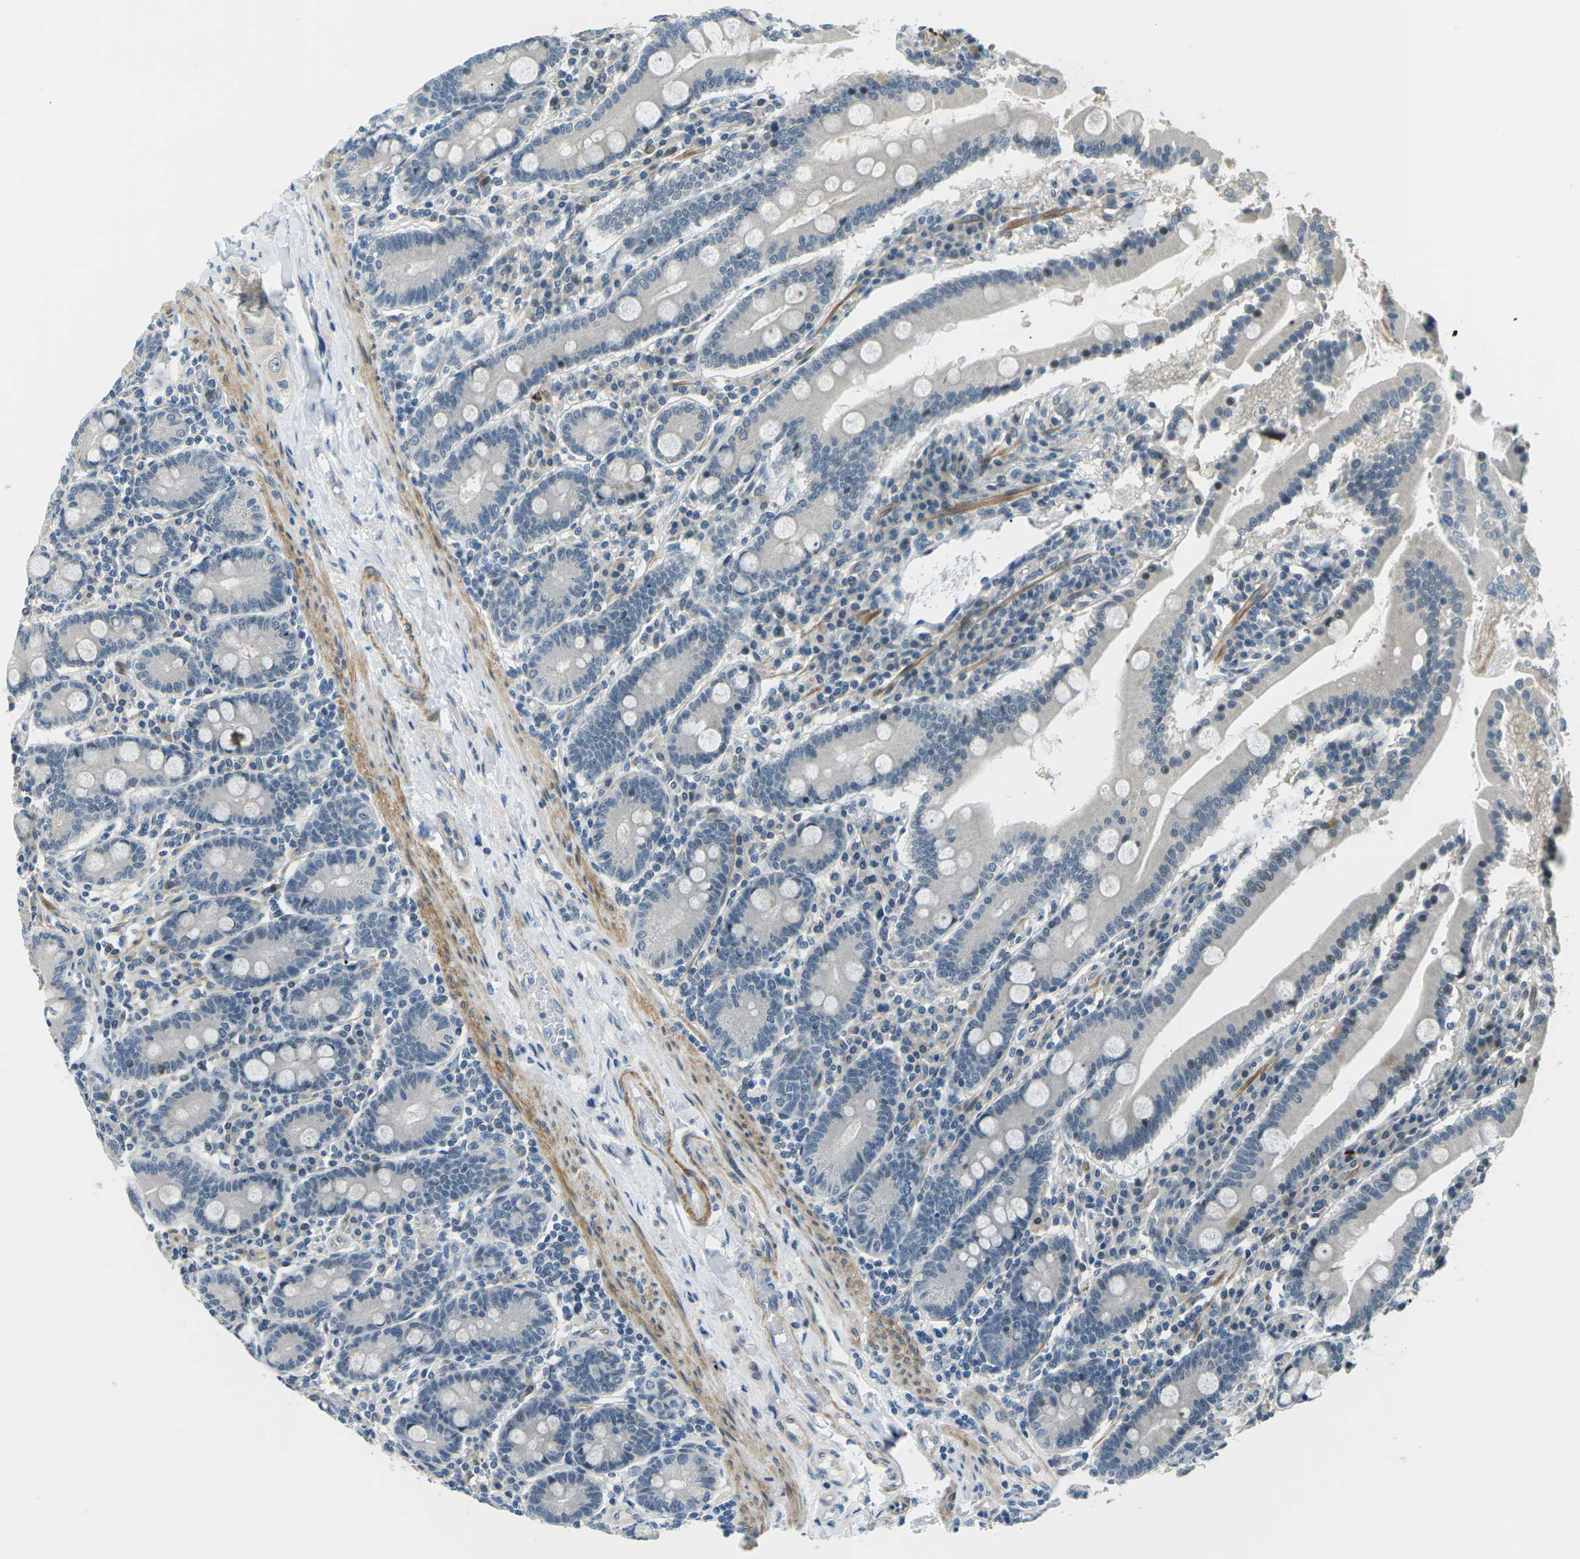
{"staining": {"intensity": "weak", "quantity": "<25%", "location": "cytoplasmic/membranous"}, "tissue": "duodenum", "cell_type": "Glandular cells", "image_type": "normal", "snomed": [{"axis": "morphology", "description": "Normal tissue, NOS"}, {"axis": "topography", "description": "Duodenum"}], "caption": "A histopathology image of human duodenum is negative for staining in glandular cells.", "gene": "SLC13A3", "patient": {"sex": "male", "age": 50}}